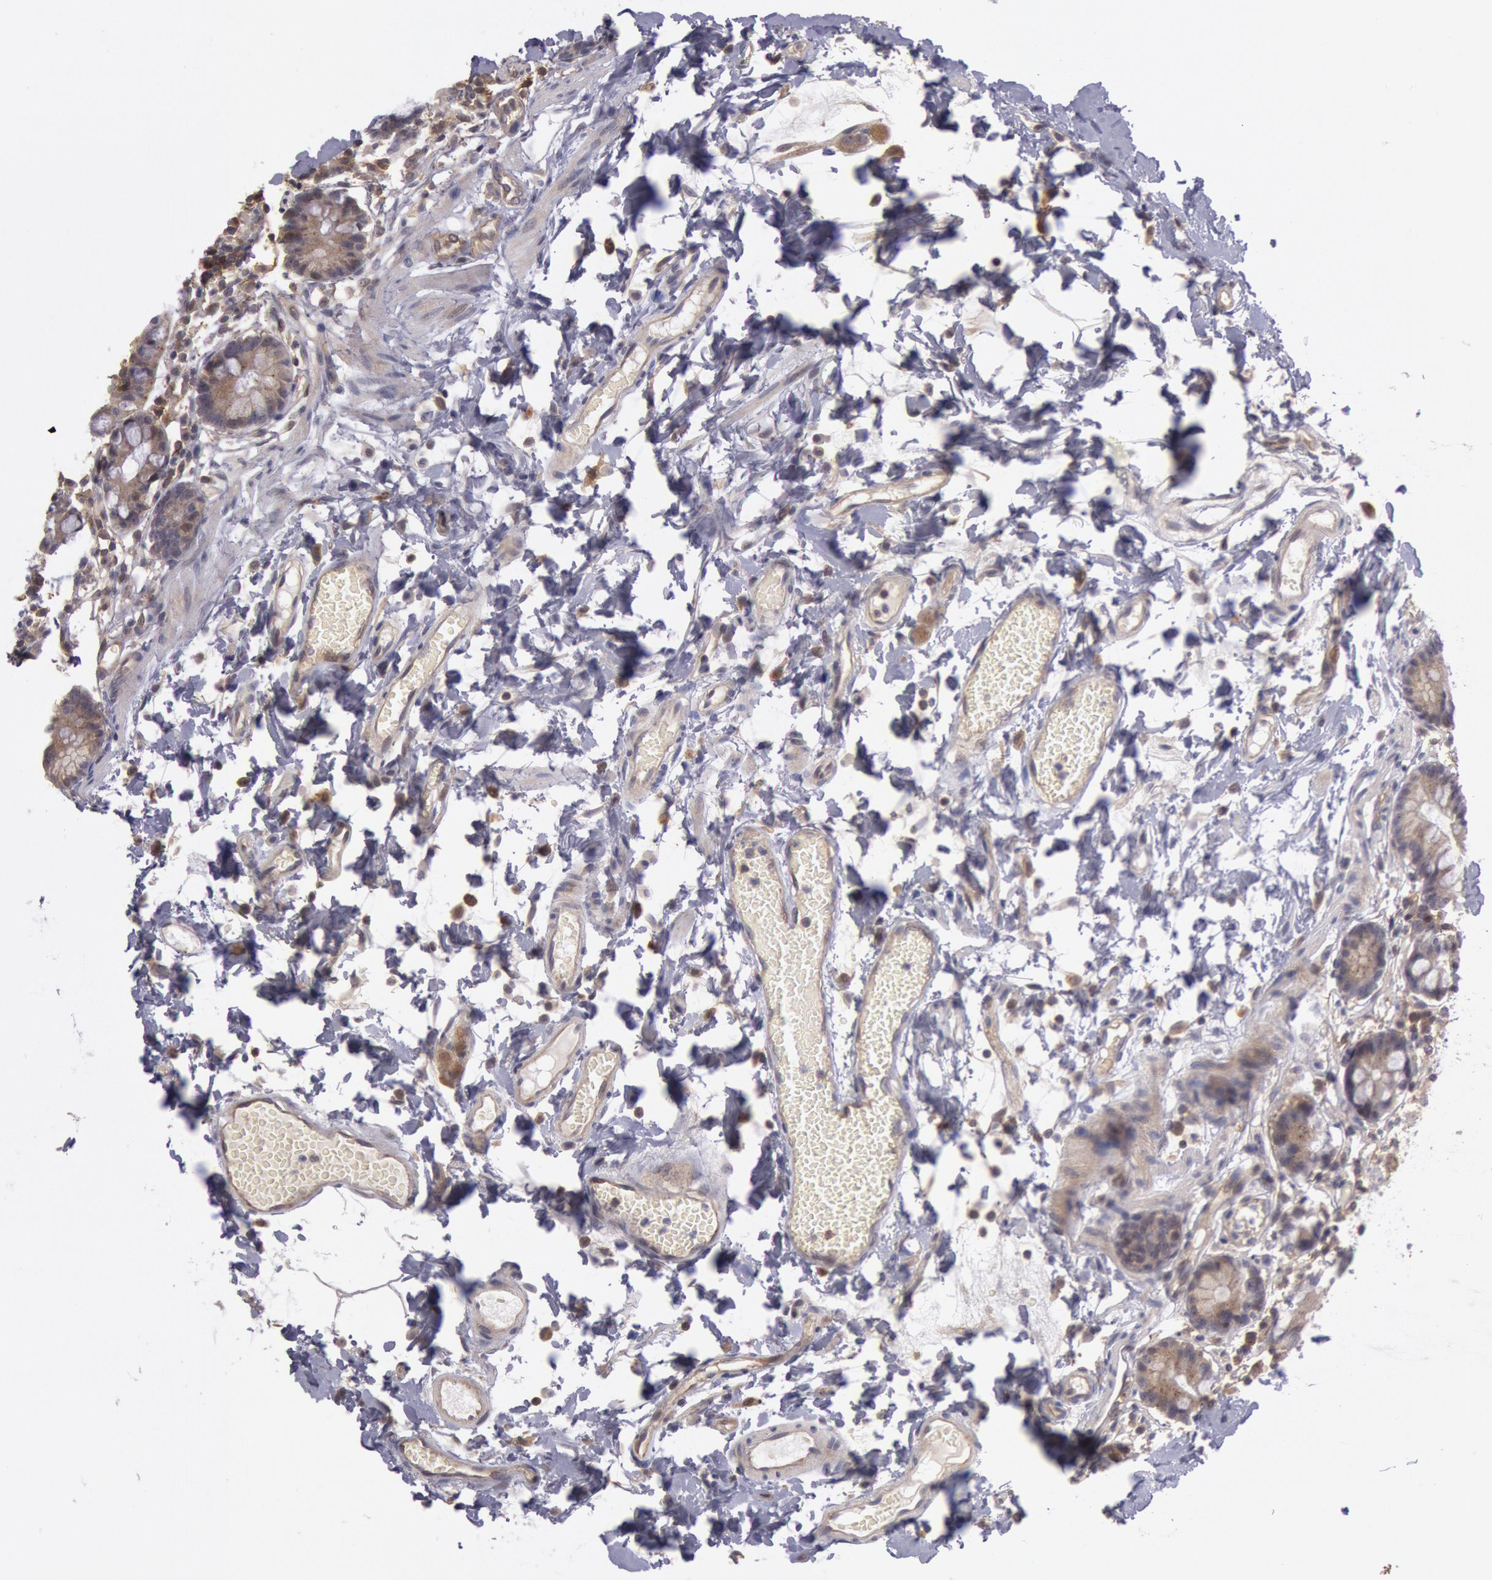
{"staining": {"intensity": "weak", "quantity": ">75%", "location": "cytoplasmic/membranous"}, "tissue": "small intestine", "cell_type": "Glandular cells", "image_type": "normal", "snomed": [{"axis": "morphology", "description": "Normal tissue, NOS"}, {"axis": "topography", "description": "Small intestine"}], "caption": "Protein expression by immunohistochemistry demonstrates weak cytoplasmic/membranous positivity in about >75% of glandular cells in normal small intestine.", "gene": "TRIB2", "patient": {"sex": "female", "age": 61}}